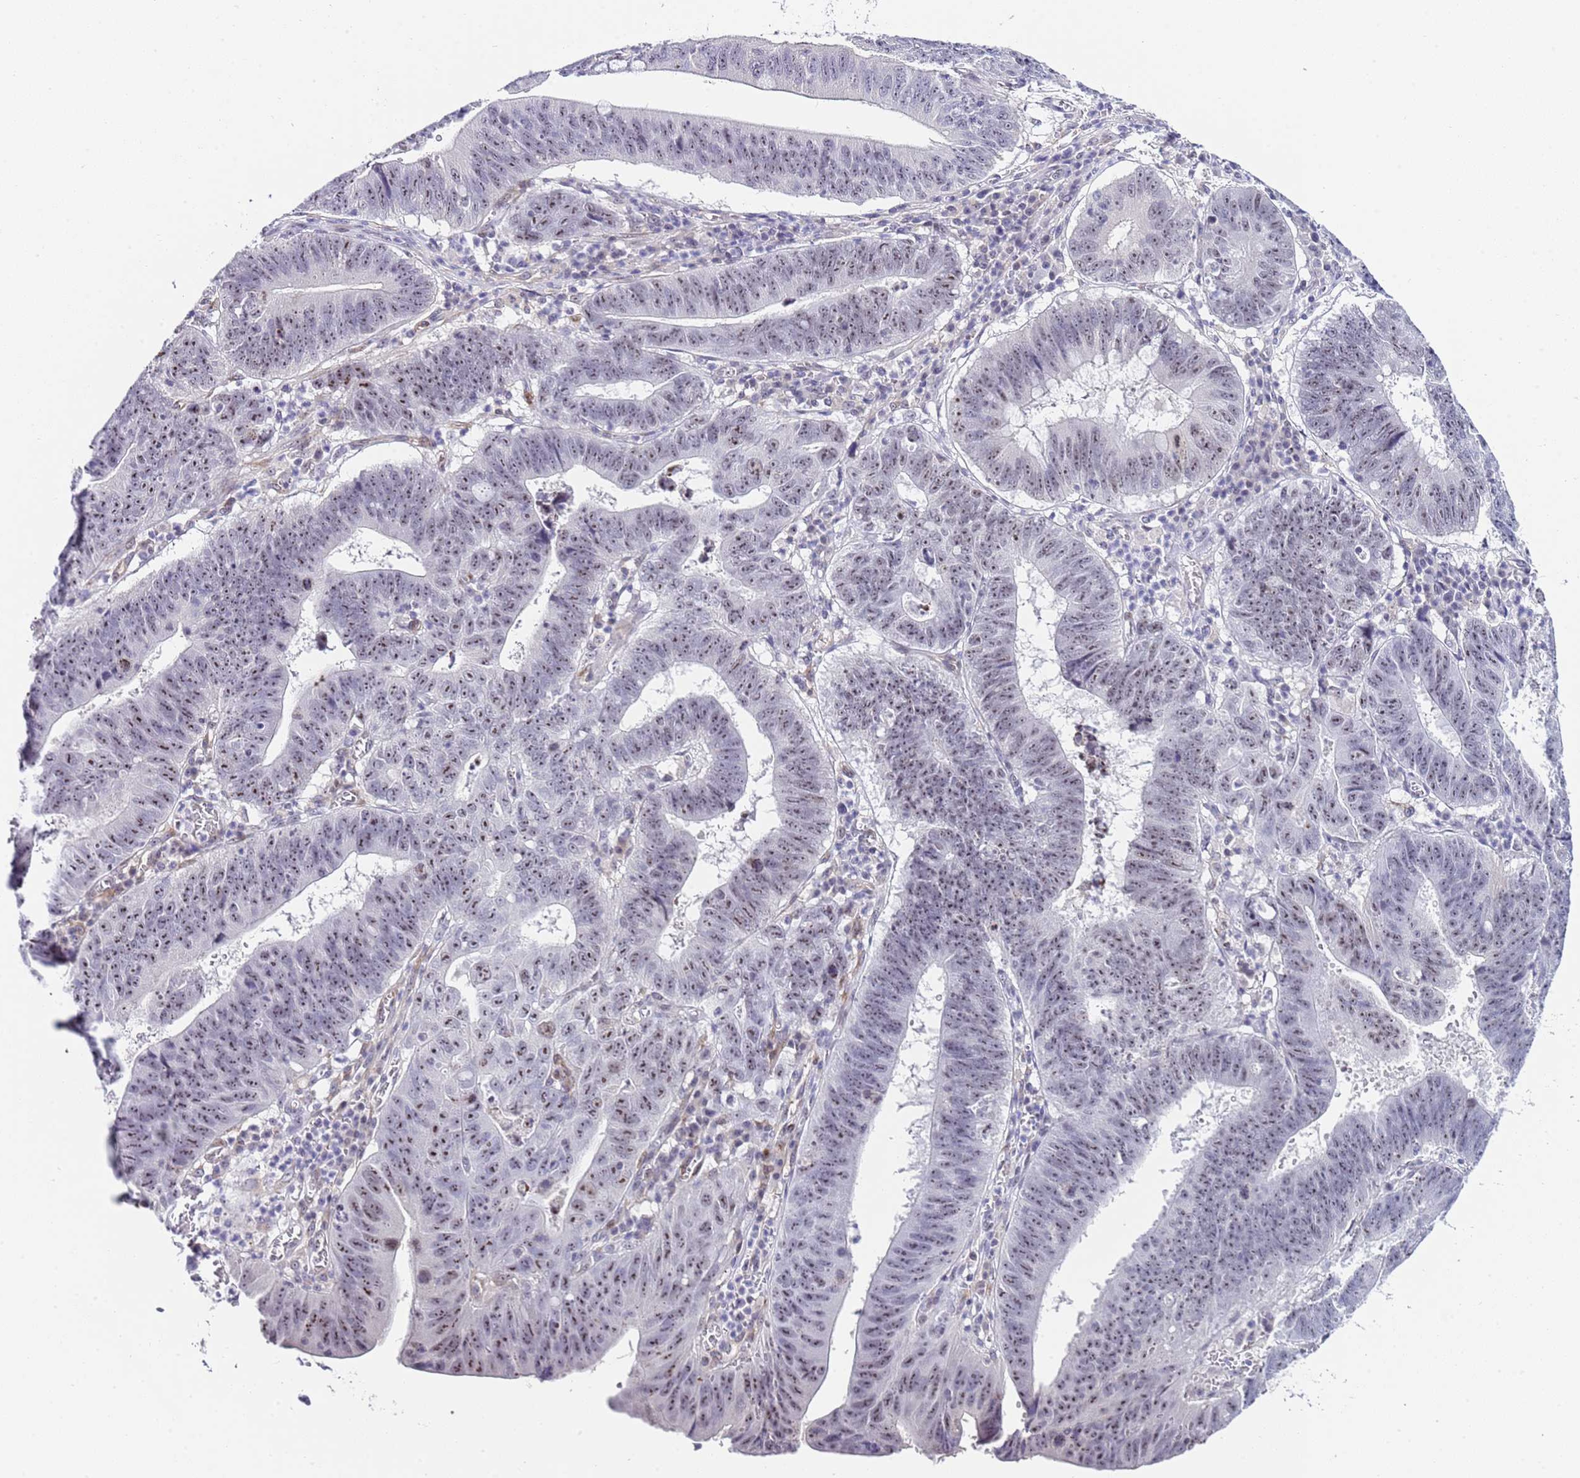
{"staining": {"intensity": "weak", "quantity": "25%-75%", "location": "nuclear"}, "tissue": "stomach cancer", "cell_type": "Tumor cells", "image_type": "cancer", "snomed": [{"axis": "morphology", "description": "Adenocarcinoma, NOS"}, {"axis": "topography", "description": "Stomach"}], "caption": "Protein positivity by immunohistochemistry (IHC) demonstrates weak nuclear staining in approximately 25%-75% of tumor cells in adenocarcinoma (stomach).", "gene": "NOP56", "patient": {"sex": "male", "age": 59}}